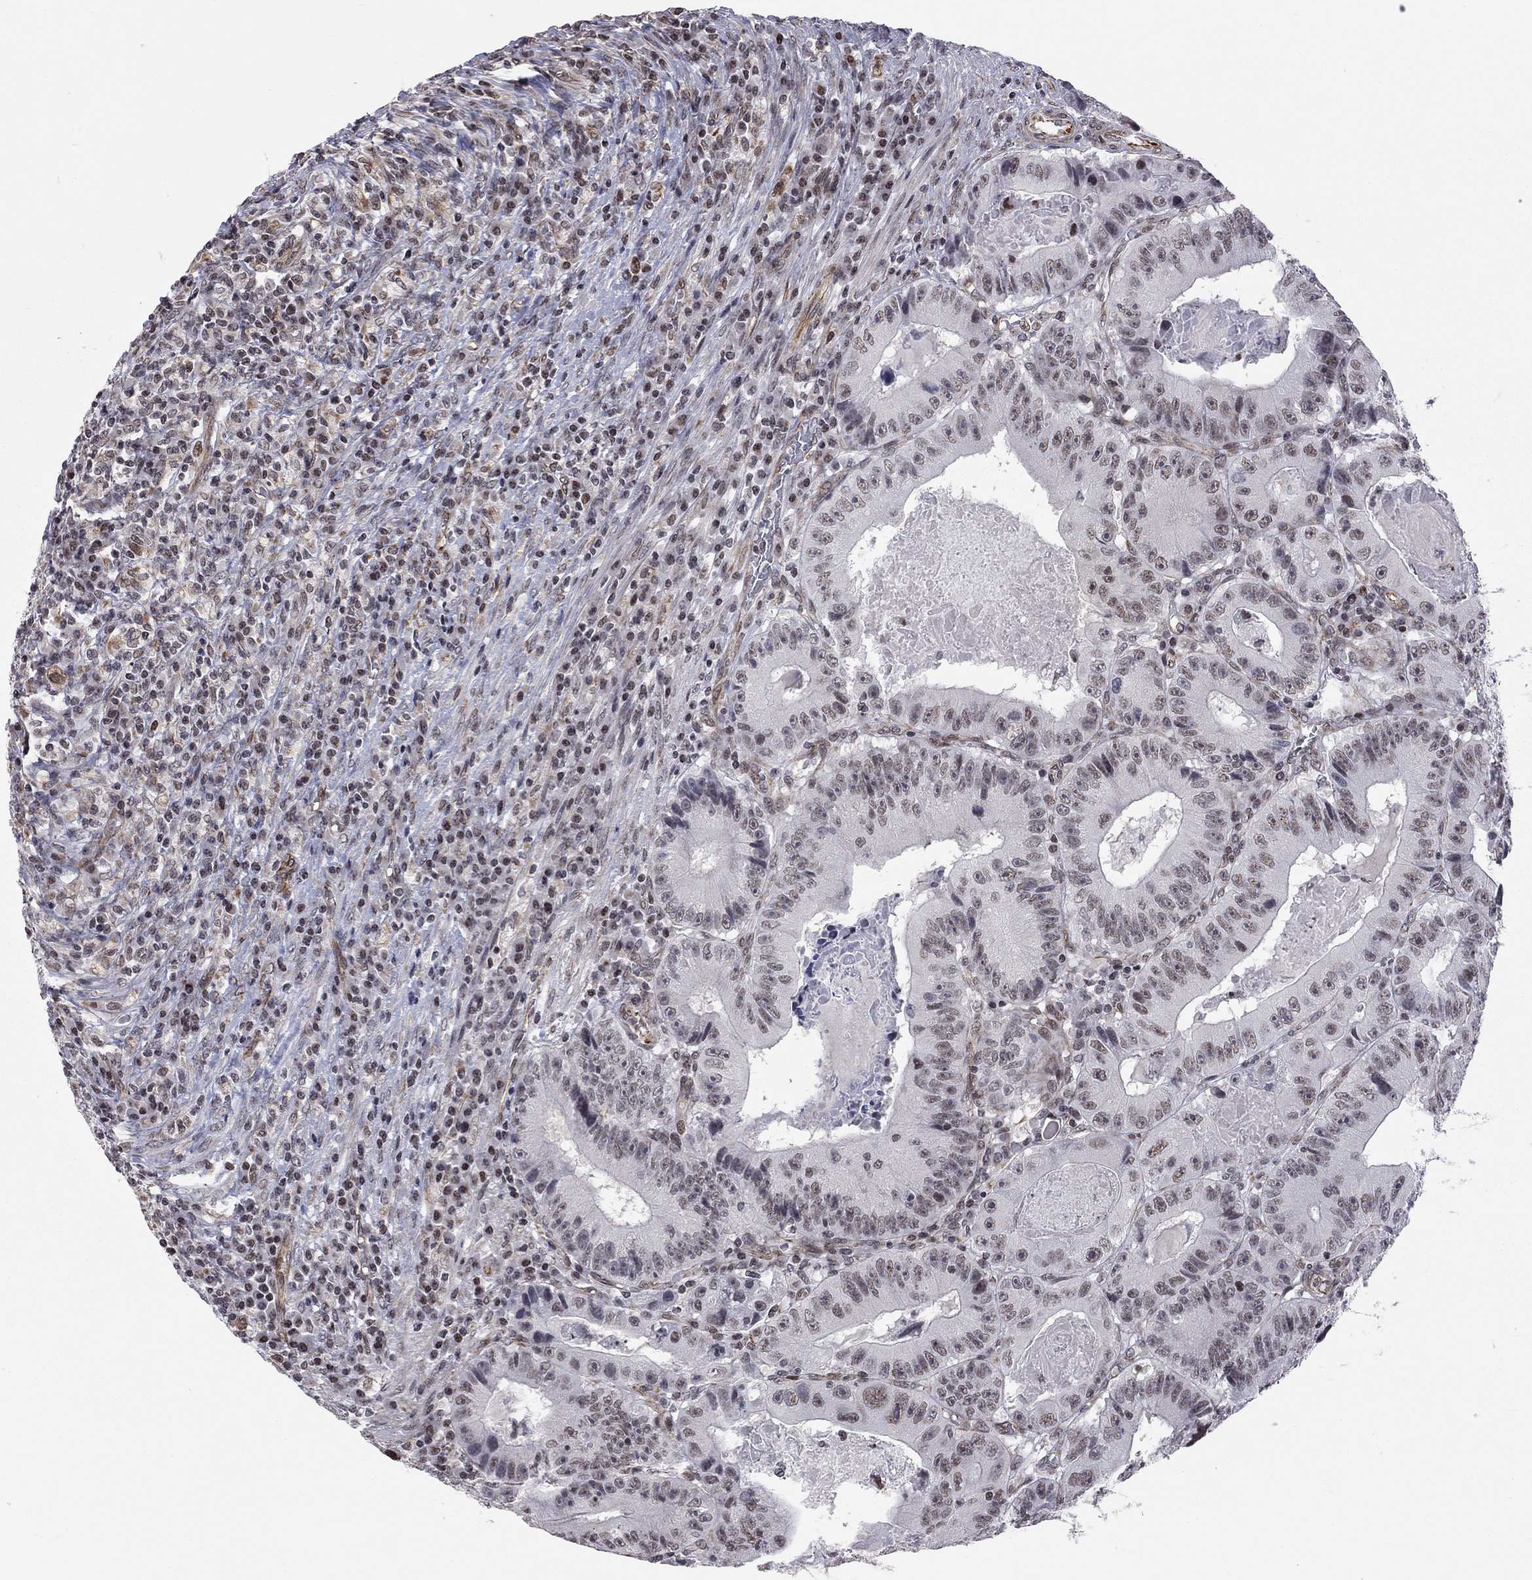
{"staining": {"intensity": "weak", "quantity": "<25%", "location": "nuclear"}, "tissue": "colorectal cancer", "cell_type": "Tumor cells", "image_type": "cancer", "snomed": [{"axis": "morphology", "description": "Adenocarcinoma, NOS"}, {"axis": "topography", "description": "Colon"}], "caption": "This is an immunohistochemistry (IHC) image of human colorectal adenocarcinoma. There is no positivity in tumor cells.", "gene": "MTNR1B", "patient": {"sex": "female", "age": 86}}